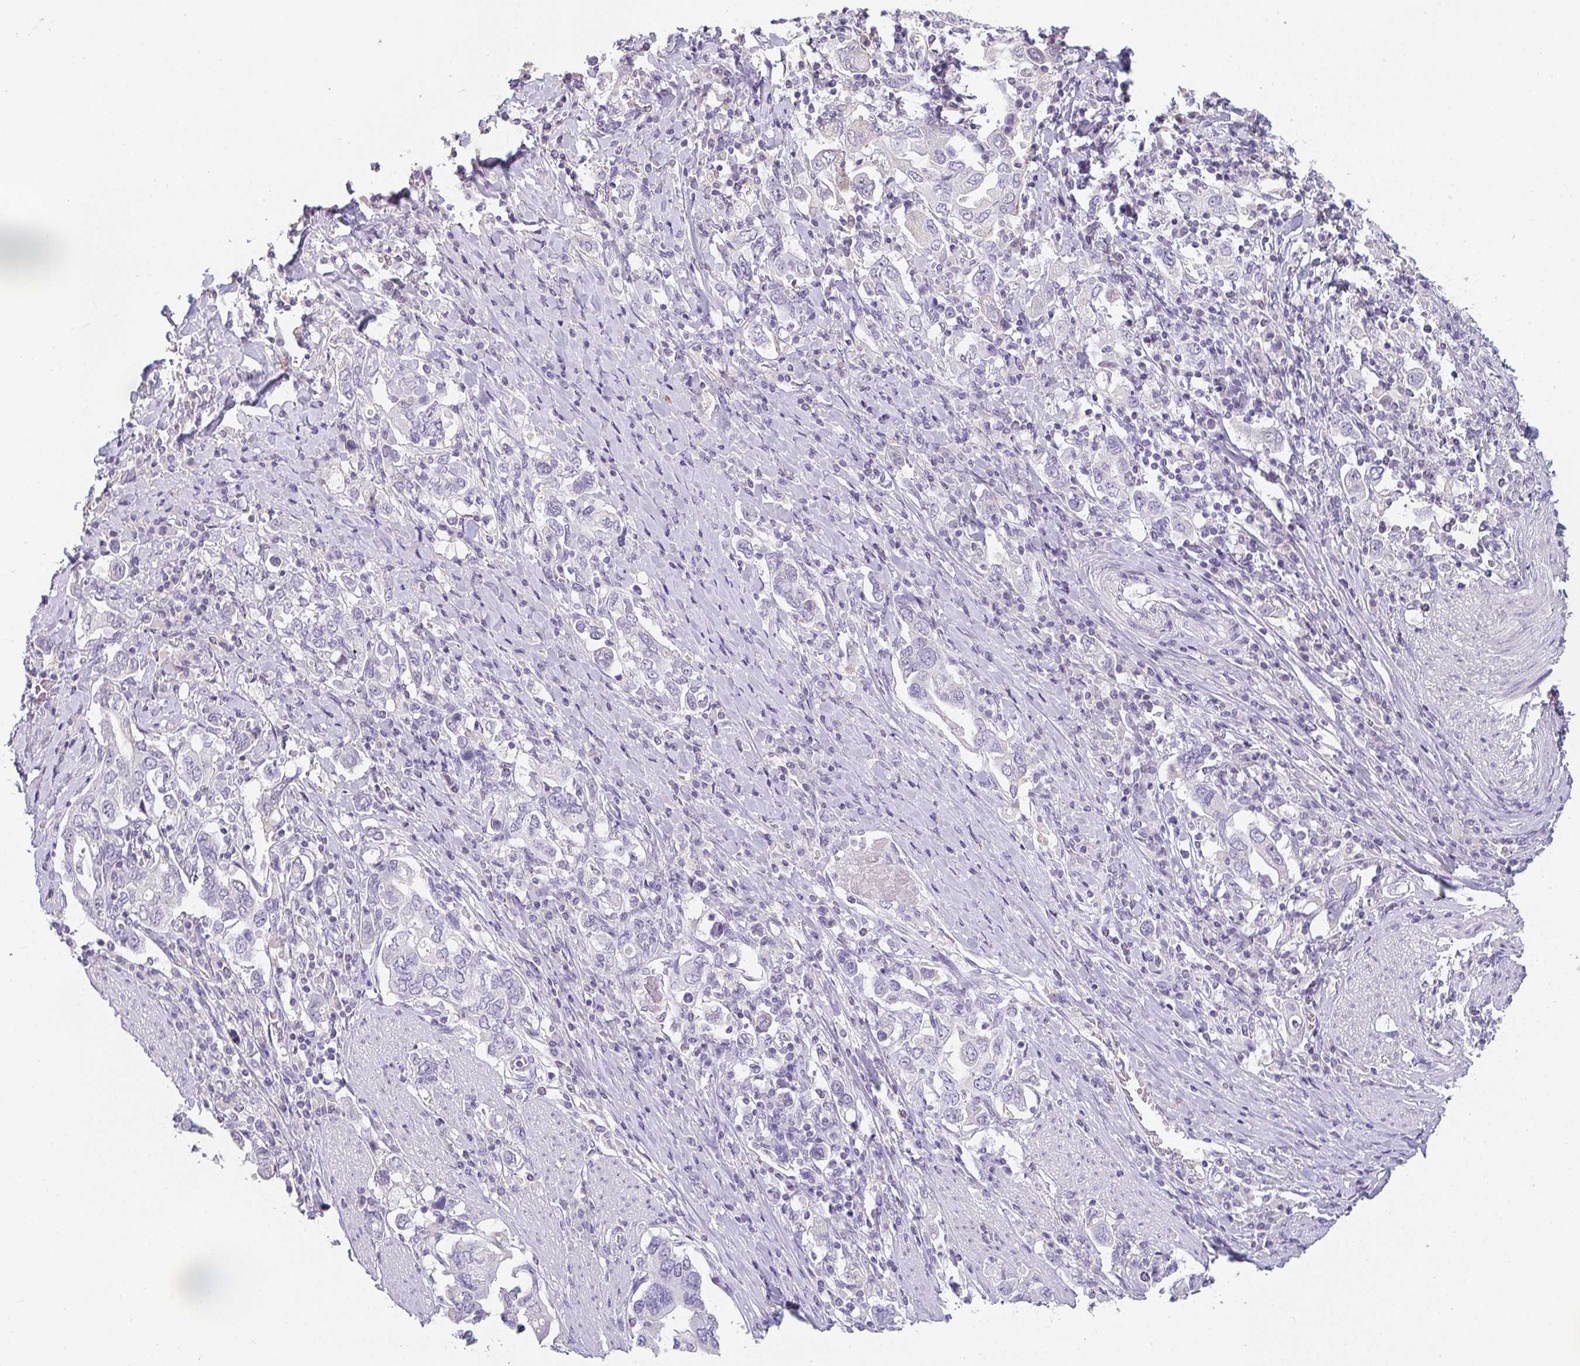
{"staining": {"intensity": "negative", "quantity": "none", "location": "none"}, "tissue": "stomach cancer", "cell_type": "Tumor cells", "image_type": "cancer", "snomed": [{"axis": "morphology", "description": "Adenocarcinoma, NOS"}, {"axis": "topography", "description": "Stomach, upper"}, {"axis": "topography", "description": "Stomach"}], "caption": "DAB (3,3'-diaminobenzidine) immunohistochemical staining of stomach cancer shows no significant staining in tumor cells. (DAB (3,3'-diaminobenzidine) immunohistochemistry (IHC), high magnification).", "gene": "C1QTNF8", "patient": {"sex": "male", "age": 62}}